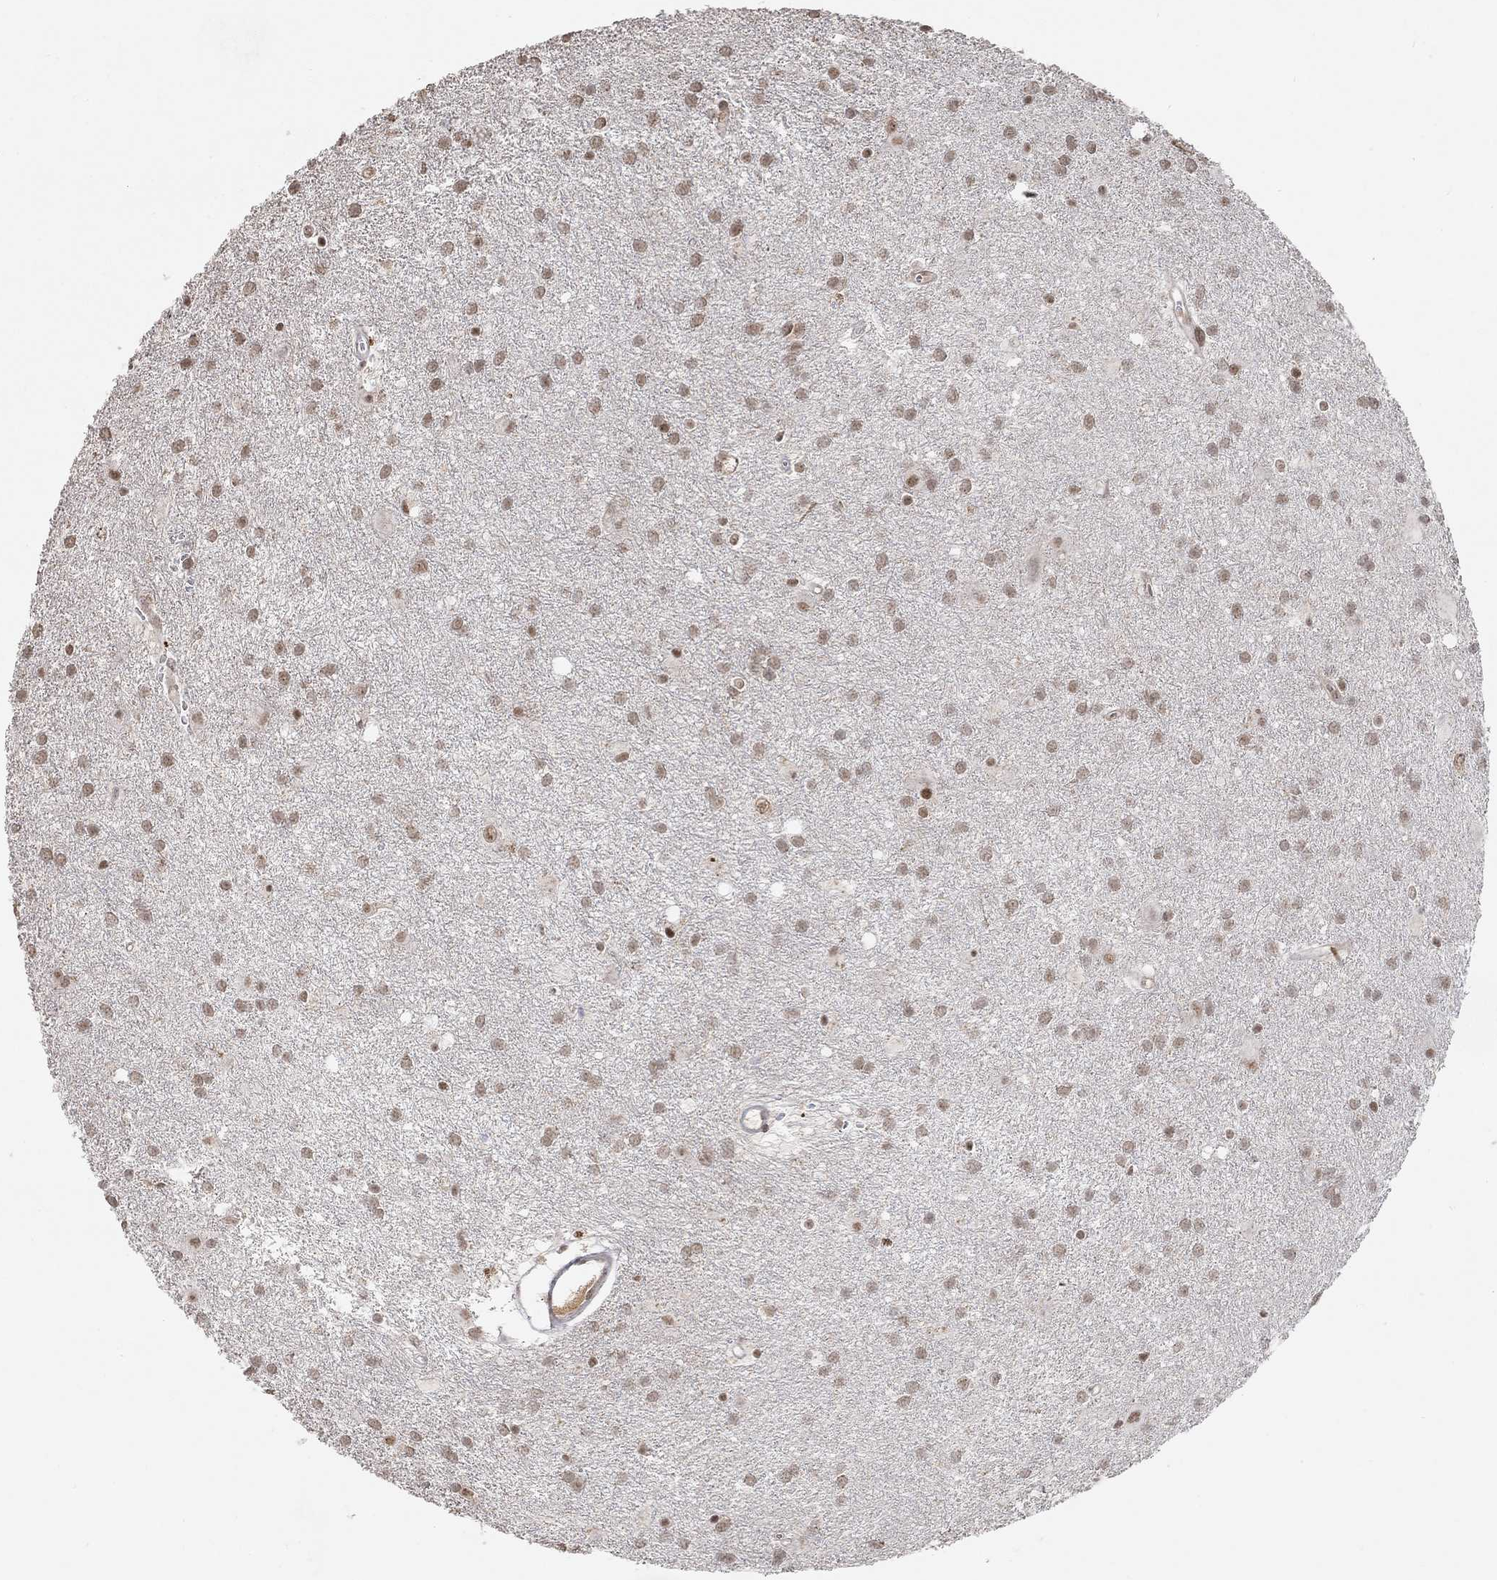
{"staining": {"intensity": "weak", "quantity": "25%-75%", "location": "nuclear"}, "tissue": "glioma", "cell_type": "Tumor cells", "image_type": "cancer", "snomed": [{"axis": "morphology", "description": "Glioma, malignant, Low grade"}, {"axis": "topography", "description": "Brain"}], "caption": "Malignant glioma (low-grade) was stained to show a protein in brown. There is low levels of weak nuclear expression in about 25%-75% of tumor cells.", "gene": "THAP8", "patient": {"sex": "male", "age": 58}}